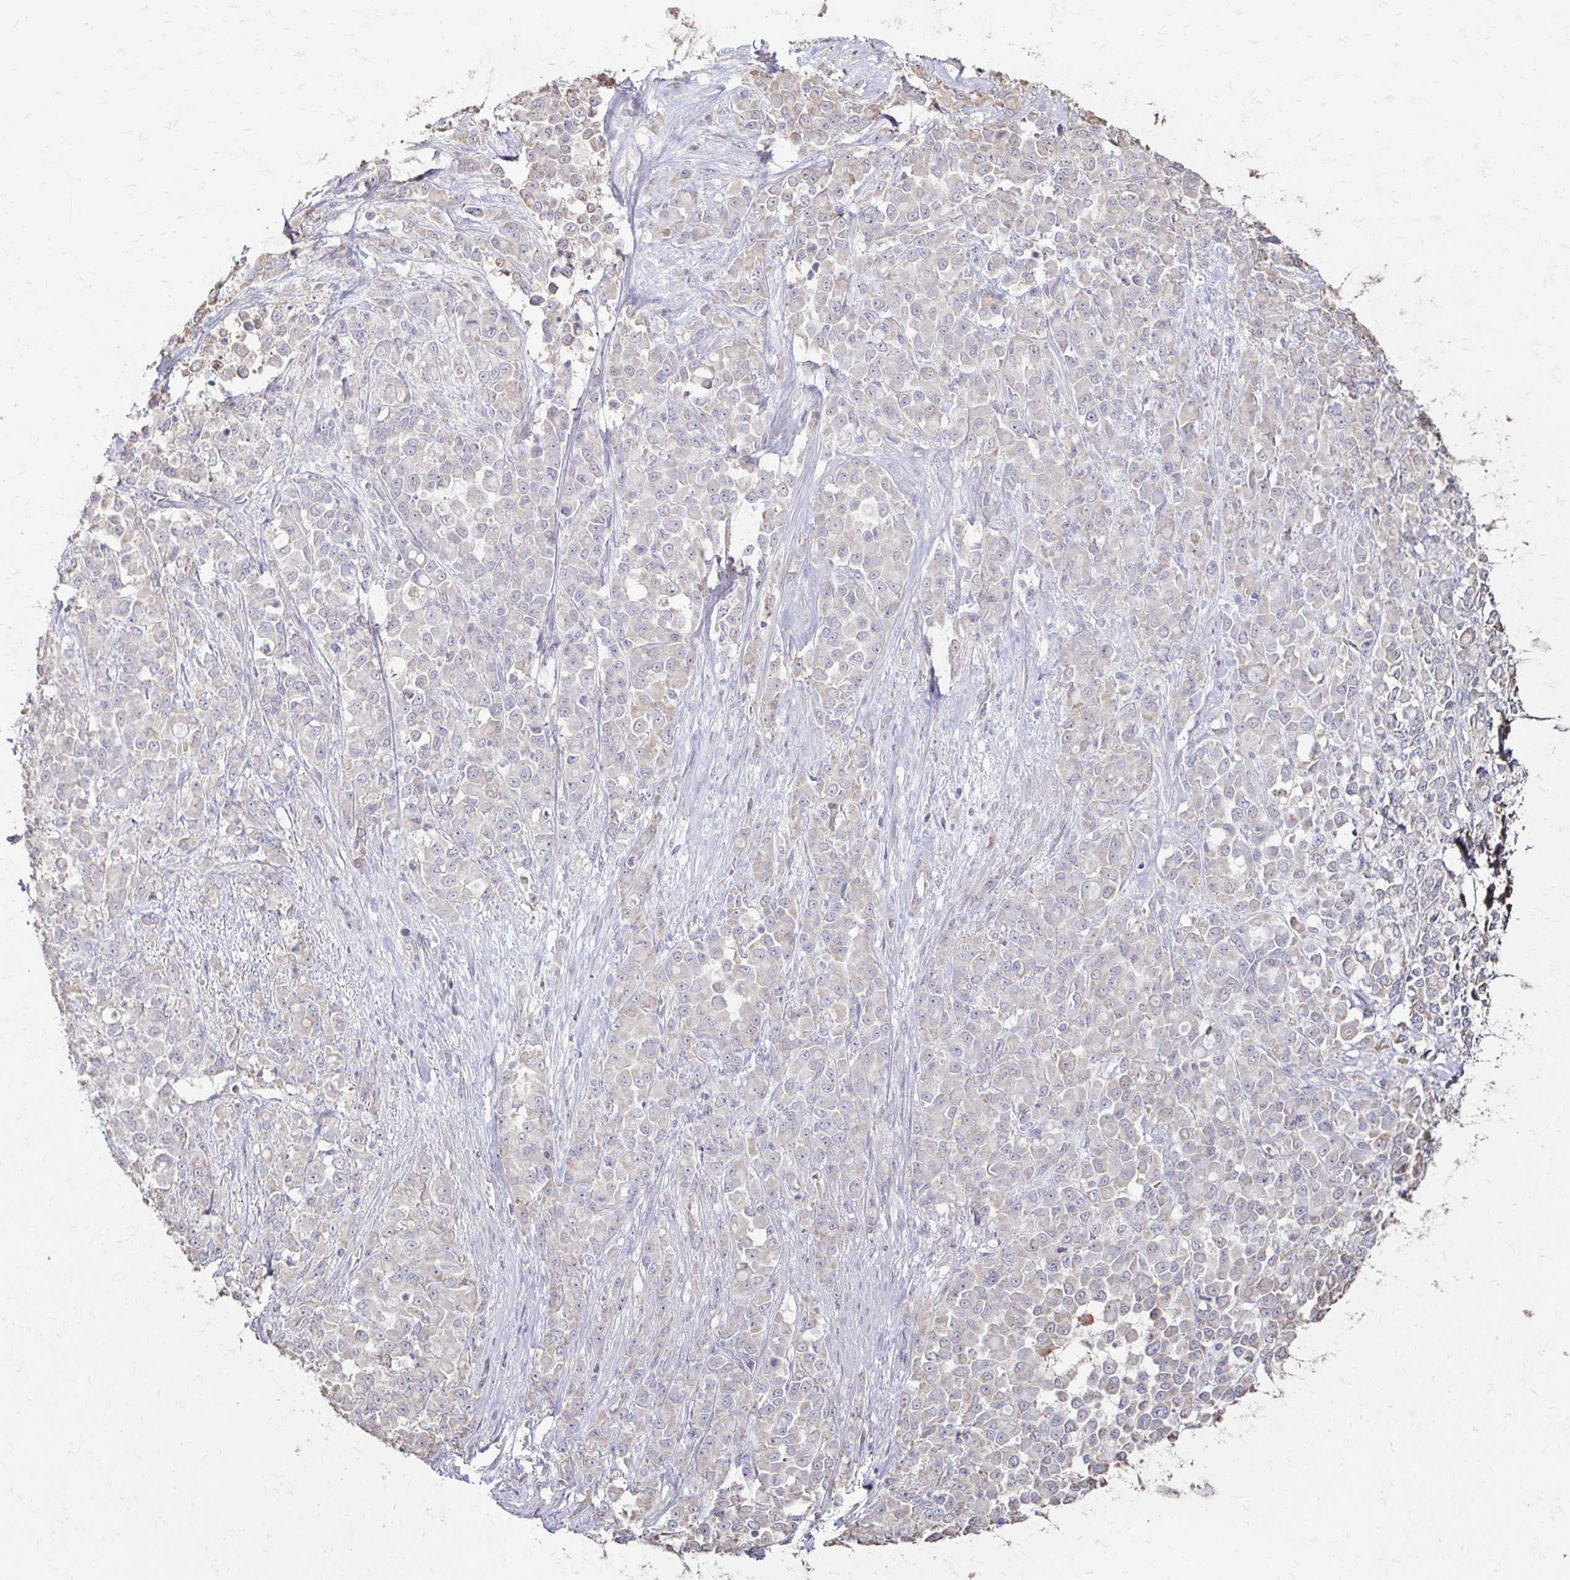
{"staining": {"intensity": "weak", "quantity": "<25%", "location": "cytoplasmic/membranous"}, "tissue": "stomach cancer", "cell_type": "Tumor cells", "image_type": "cancer", "snomed": [{"axis": "morphology", "description": "Adenocarcinoma, NOS"}, {"axis": "topography", "description": "Stomach"}], "caption": "DAB (3,3'-diaminobenzidine) immunohistochemical staining of stomach cancer demonstrates no significant staining in tumor cells.", "gene": "IL18BP", "patient": {"sex": "female", "age": 76}}